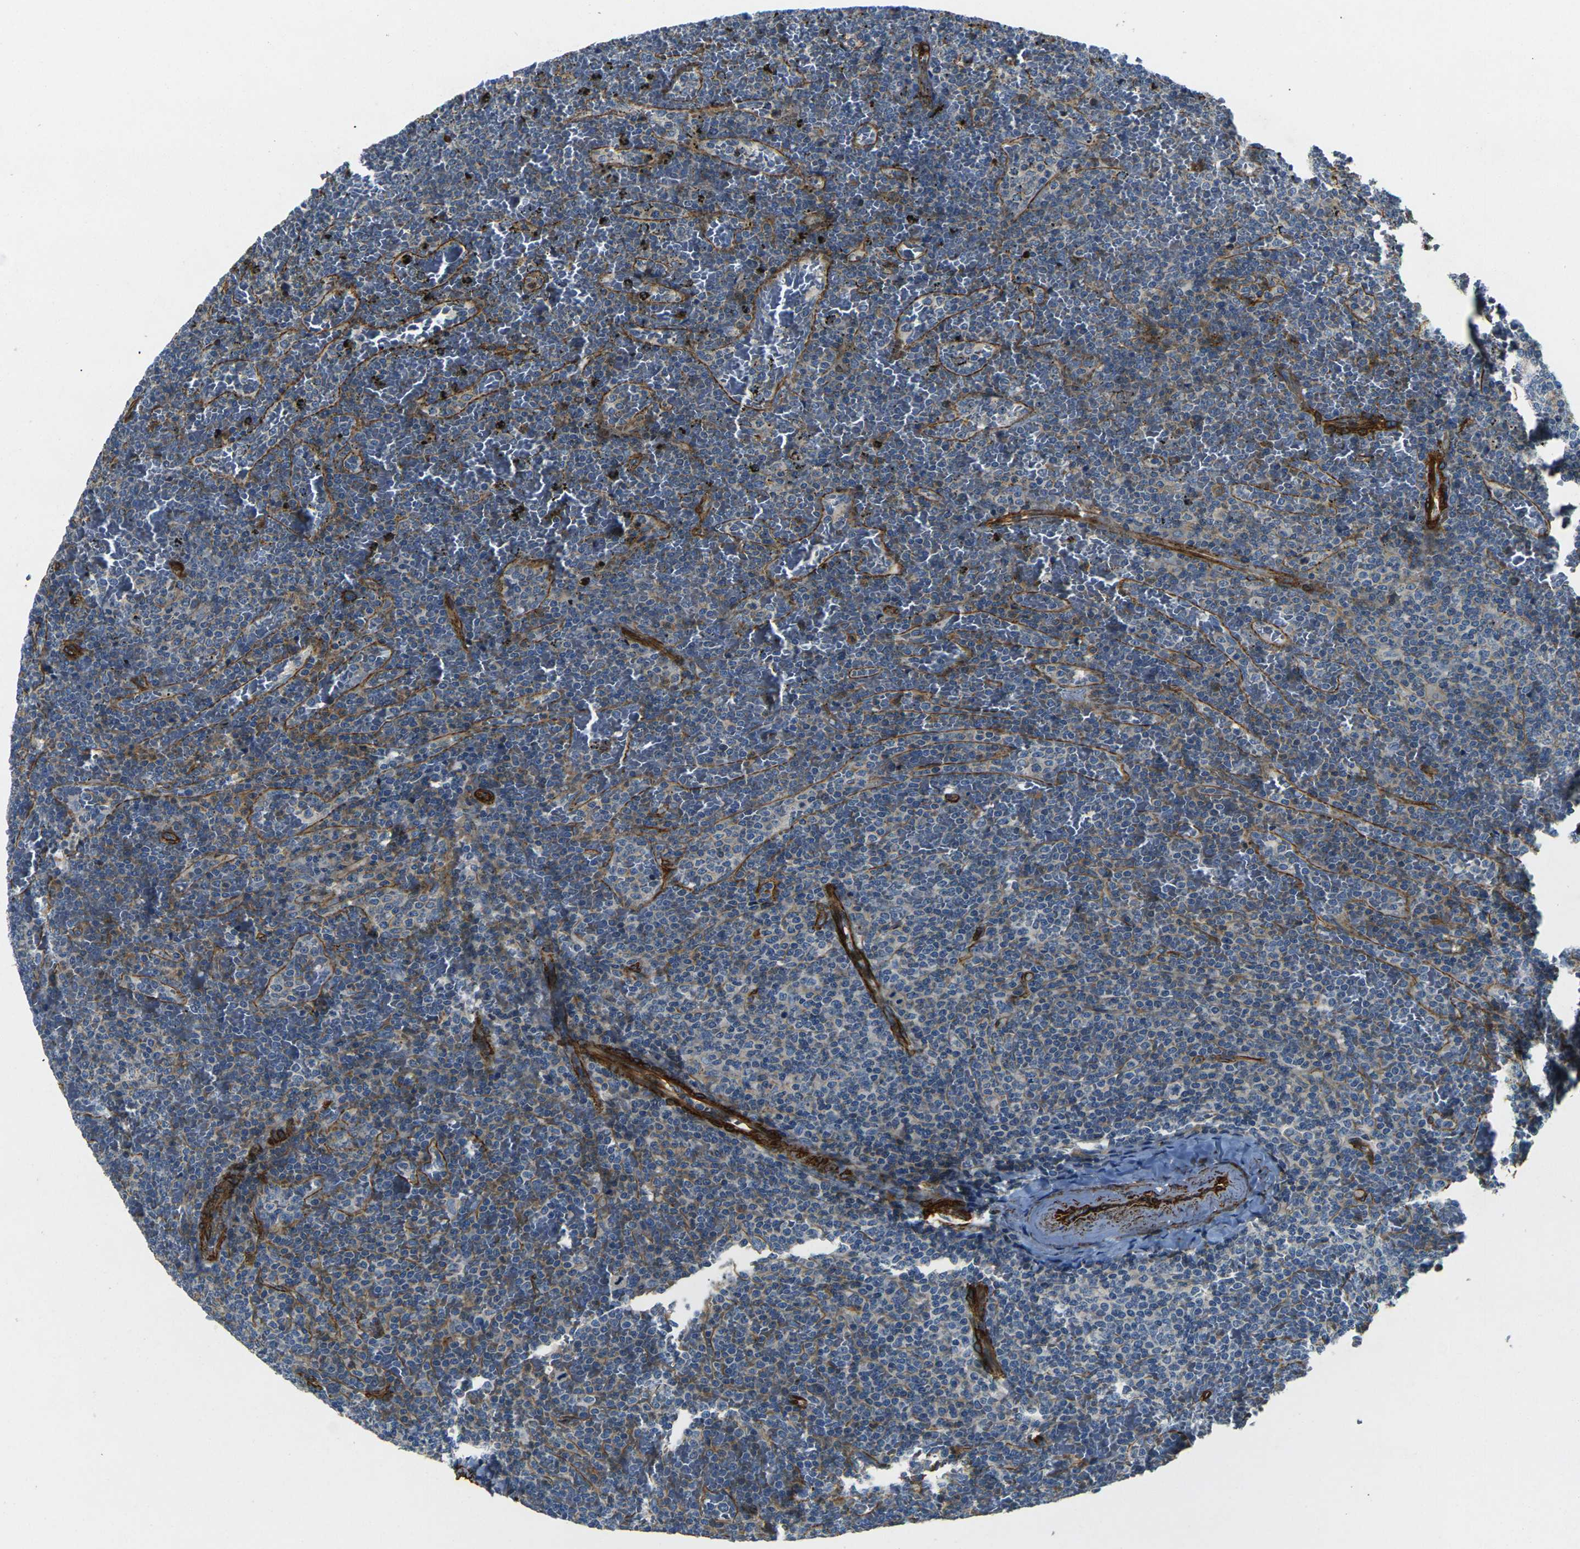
{"staining": {"intensity": "negative", "quantity": "none", "location": "none"}, "tissue": "lymphoma", "cell_type": "Tumor cells", "image_type": "cancer", "snomed": [{"axis": "morphology", "description": "Malignant lymphoma, non-Hodgkin's type, Low grade"}, {"axis": "topography", "description": "Spleen"}], "caption": "Image shows no protein staining in tumor cells of low-grade malignant lymphoma, non-Hodgkin's type tissue.", "gene": "EPHA7", "patient": {"sex": "female", "age": 77}}